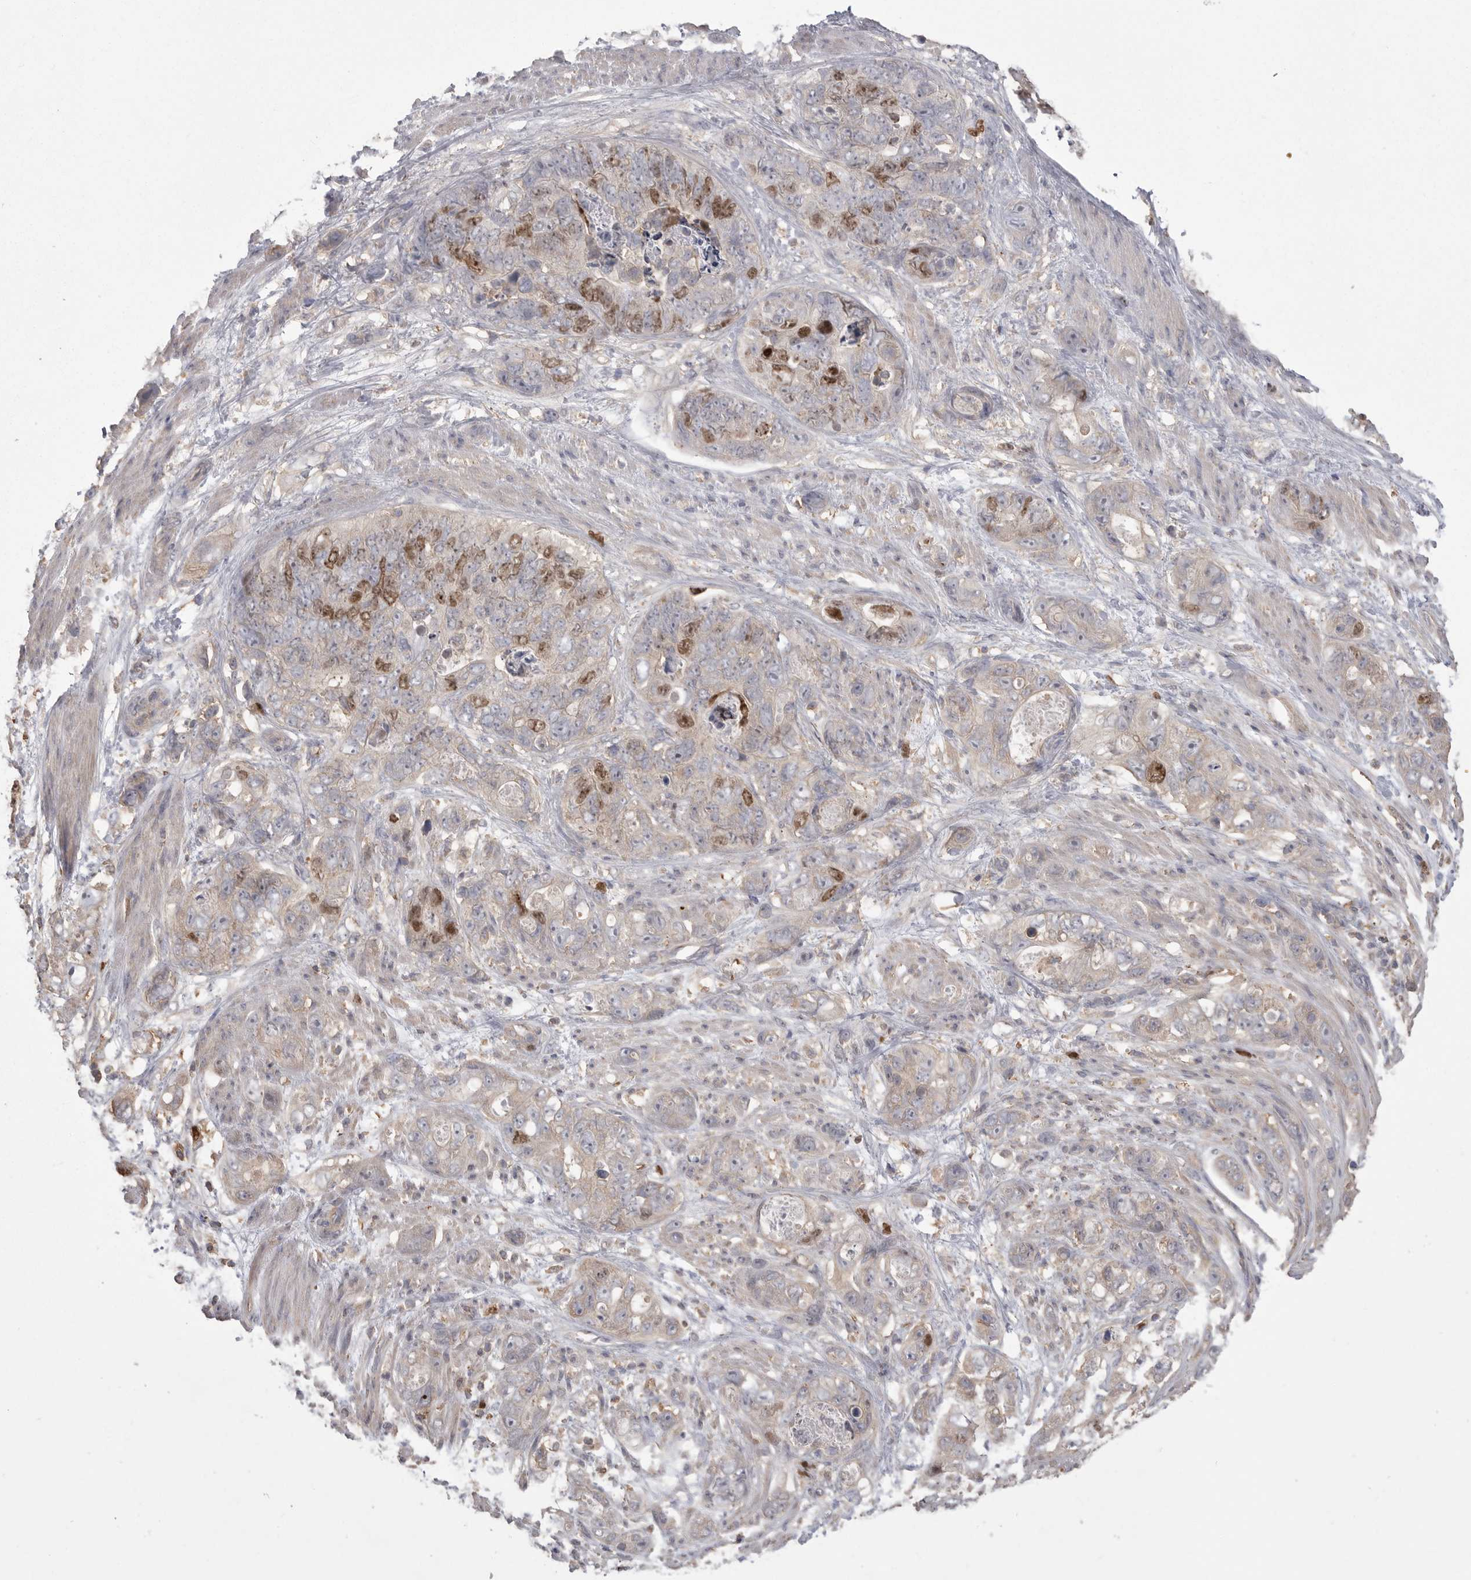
{"staining": {"intensity": "strong", "quantity": "<25%", "location": "nuclear"}, "tissue": "stomach cancer", "cell_type": "Tumor cells", "image_type": "cancer", "snomed": [{"axis": "morphology", "description": "Normal tissue, NOS"}, {"axis": "morphology", "description": "Adenocarcinoma, NOS"}, {"axis": "topography", "description": "Stomach"}], "caption": "IHC of human stomach adenocarcinoma demonstrates medium levels of strong nuclear staining in about <25% of tumor cells.", "gene": "TOP2A", "patient": {"sex": "female", "age": 89}}